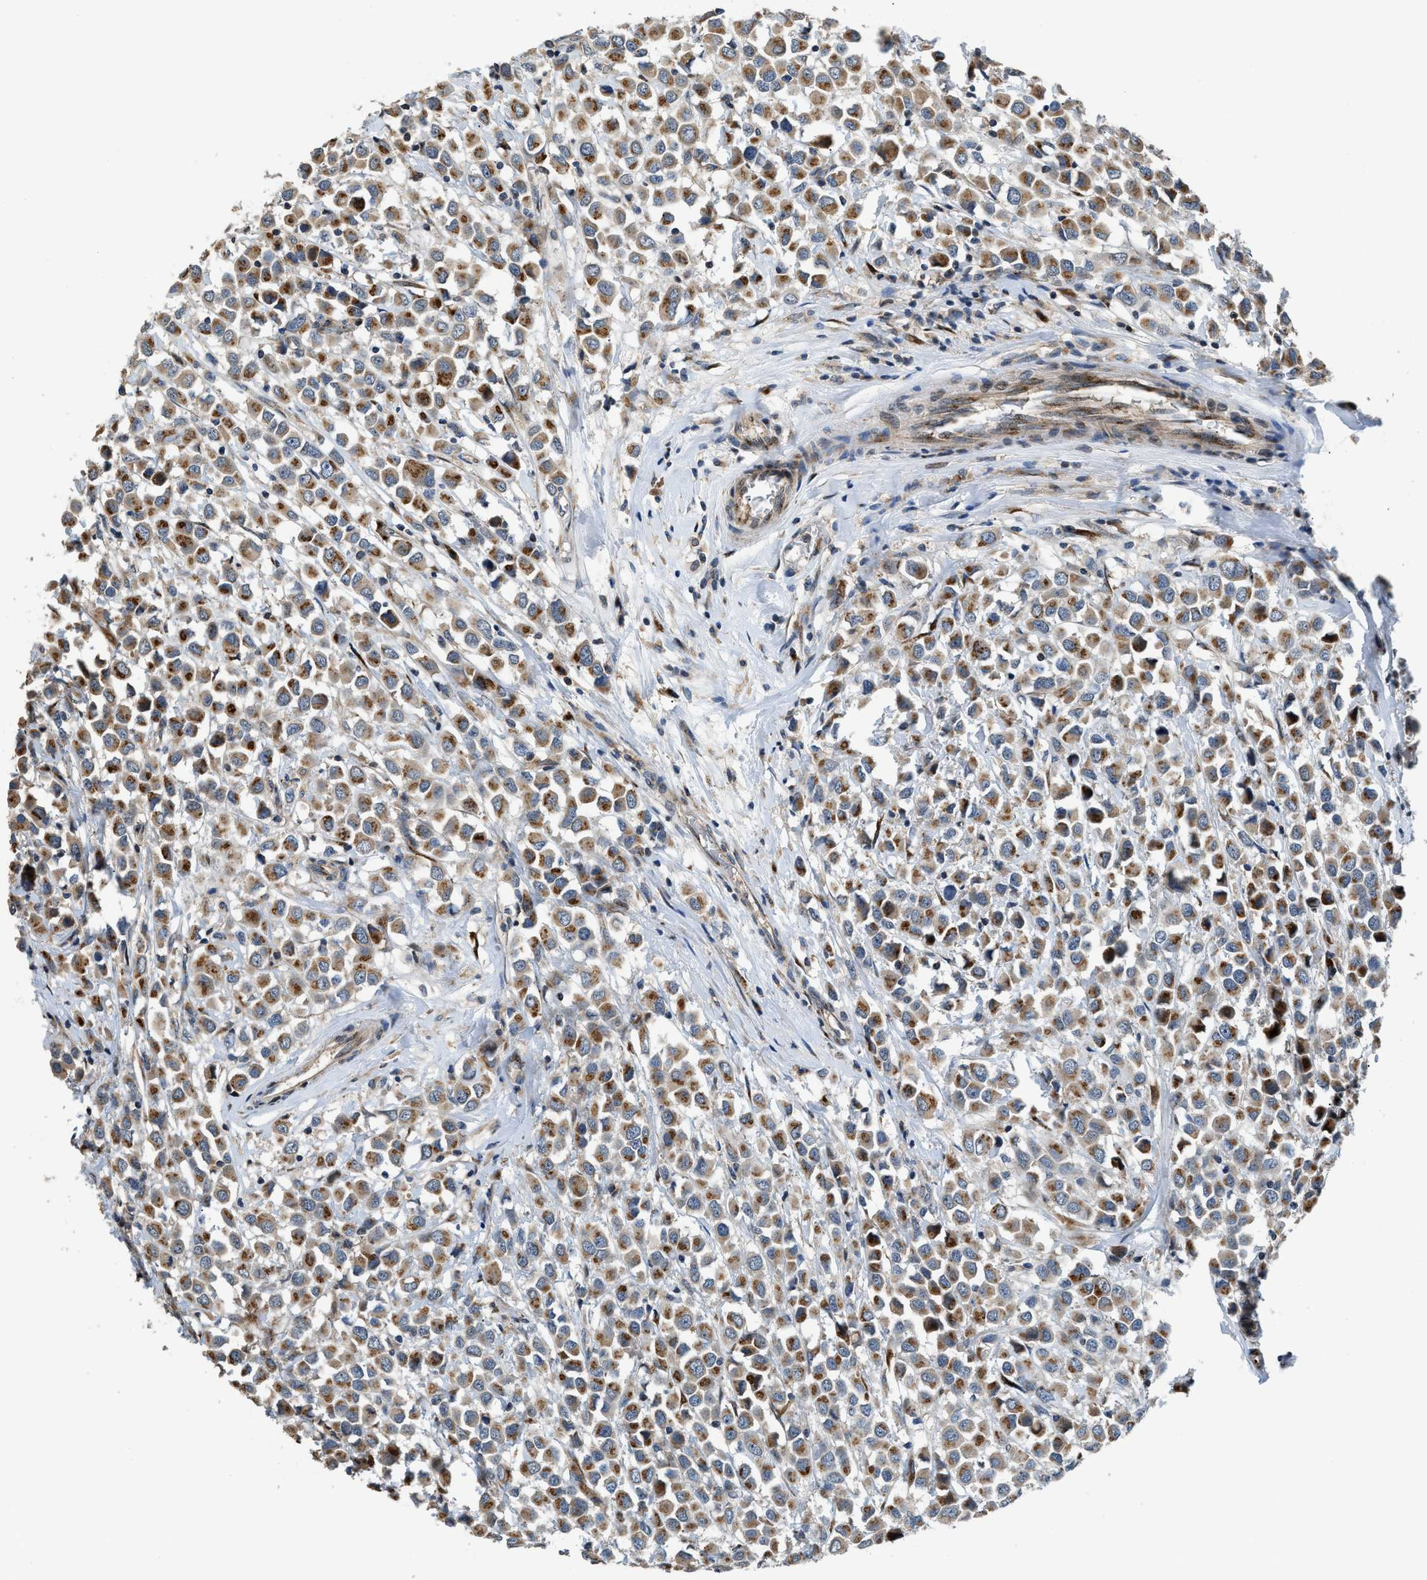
{"staining": {"intensity": "moderate", "quantity": ">75%", "location": "cytoplasmic/membranous"}, "tissue": "breast cancer", "cell_type": "Tumor cells", "image_type": "cancer", "snomed": [{"axis": "morphology", "description": "Duct carcinoma"}, {"axis": "topography", "description": "Breast"}], "caption": "Protein staining reveals moderate cytoplasmic/membranous expression in approximately >75% of tumor cells in breast intraductal carcinoma. (Stains: DAB in brown, nuclei in blue, Microscopy: brightfield microscopy at high magnification).", "gene": "FUT8", "patient": {"sex": "female", "age": 61}}